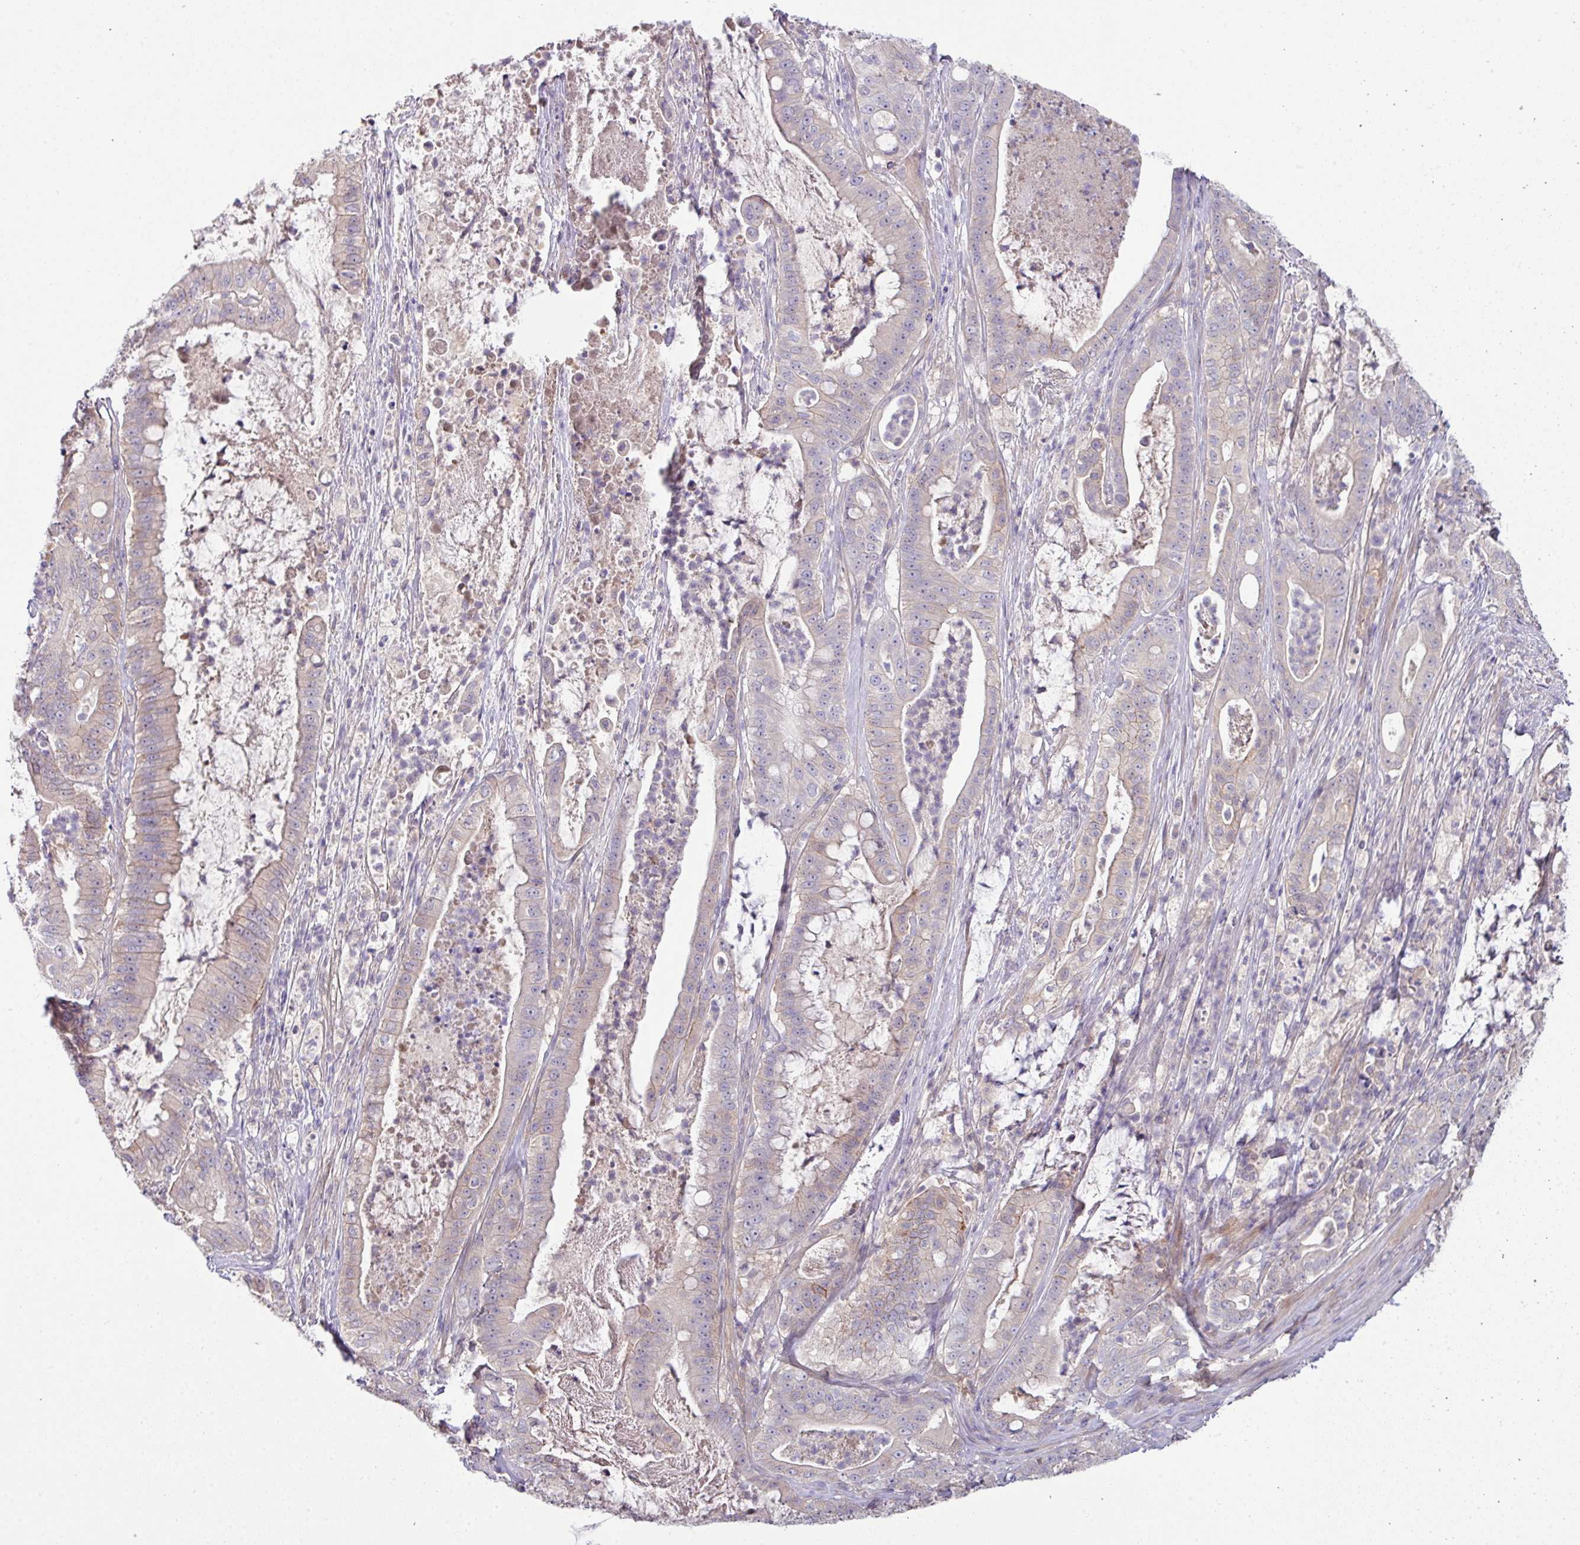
{"staining": {"intensity": "negative", "quantity": "none", "location": "none"}, "tissue": "pancreatic cancer", "cell_type": "Tumor cells", "image_type": "cancer", "snomed": [{"axis": "morphology", "description": "Adenocarcinoma, NOS"}, {"axis": "topography", "description": "Pancreas"}], "caption": "DAB immunohistochemical staining of human adenocarcinoma (pancreatic) demonstrates no significant staining in tumor cells.", "gene": "SLAMF6", "patient": {"sex": "male", "age": 71}}